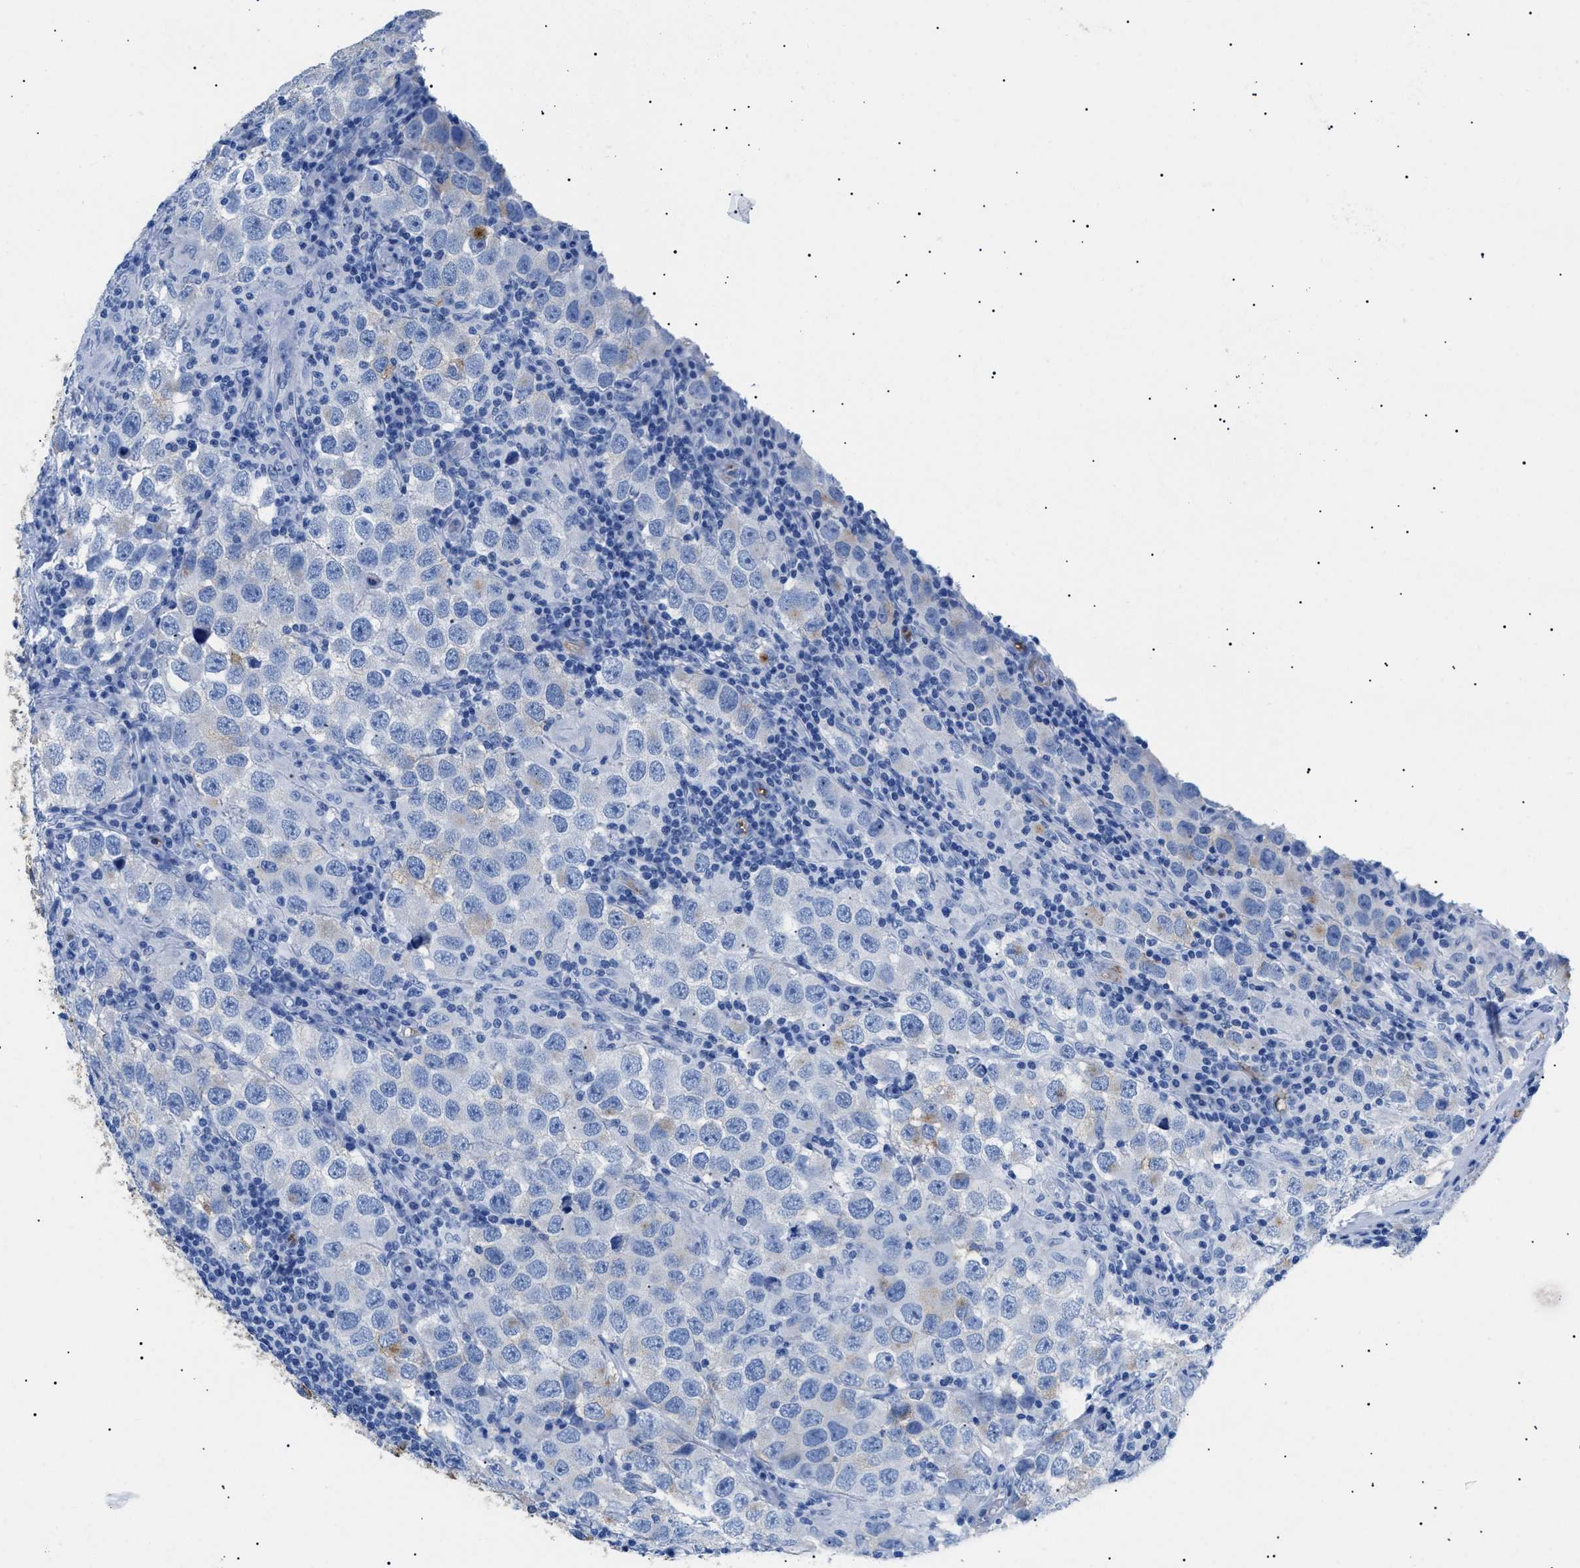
{"staining": {"intensity": "negative", "quantity": "none", "location": "none"}, "tissue": "testis cancer", "cell_type": "Tumor cells", "image_type": "cancer", "snomed": [{"axis": "morphology", "description": "Carcinoma, Embryonal, NOS"}, {"axis": "topography", "description": "Testis"}], "caption": "There is no significant staining in tumor cells of testis cancer.", "gene": "PODXL", "patient": {"sex": "male", "age": 21}}